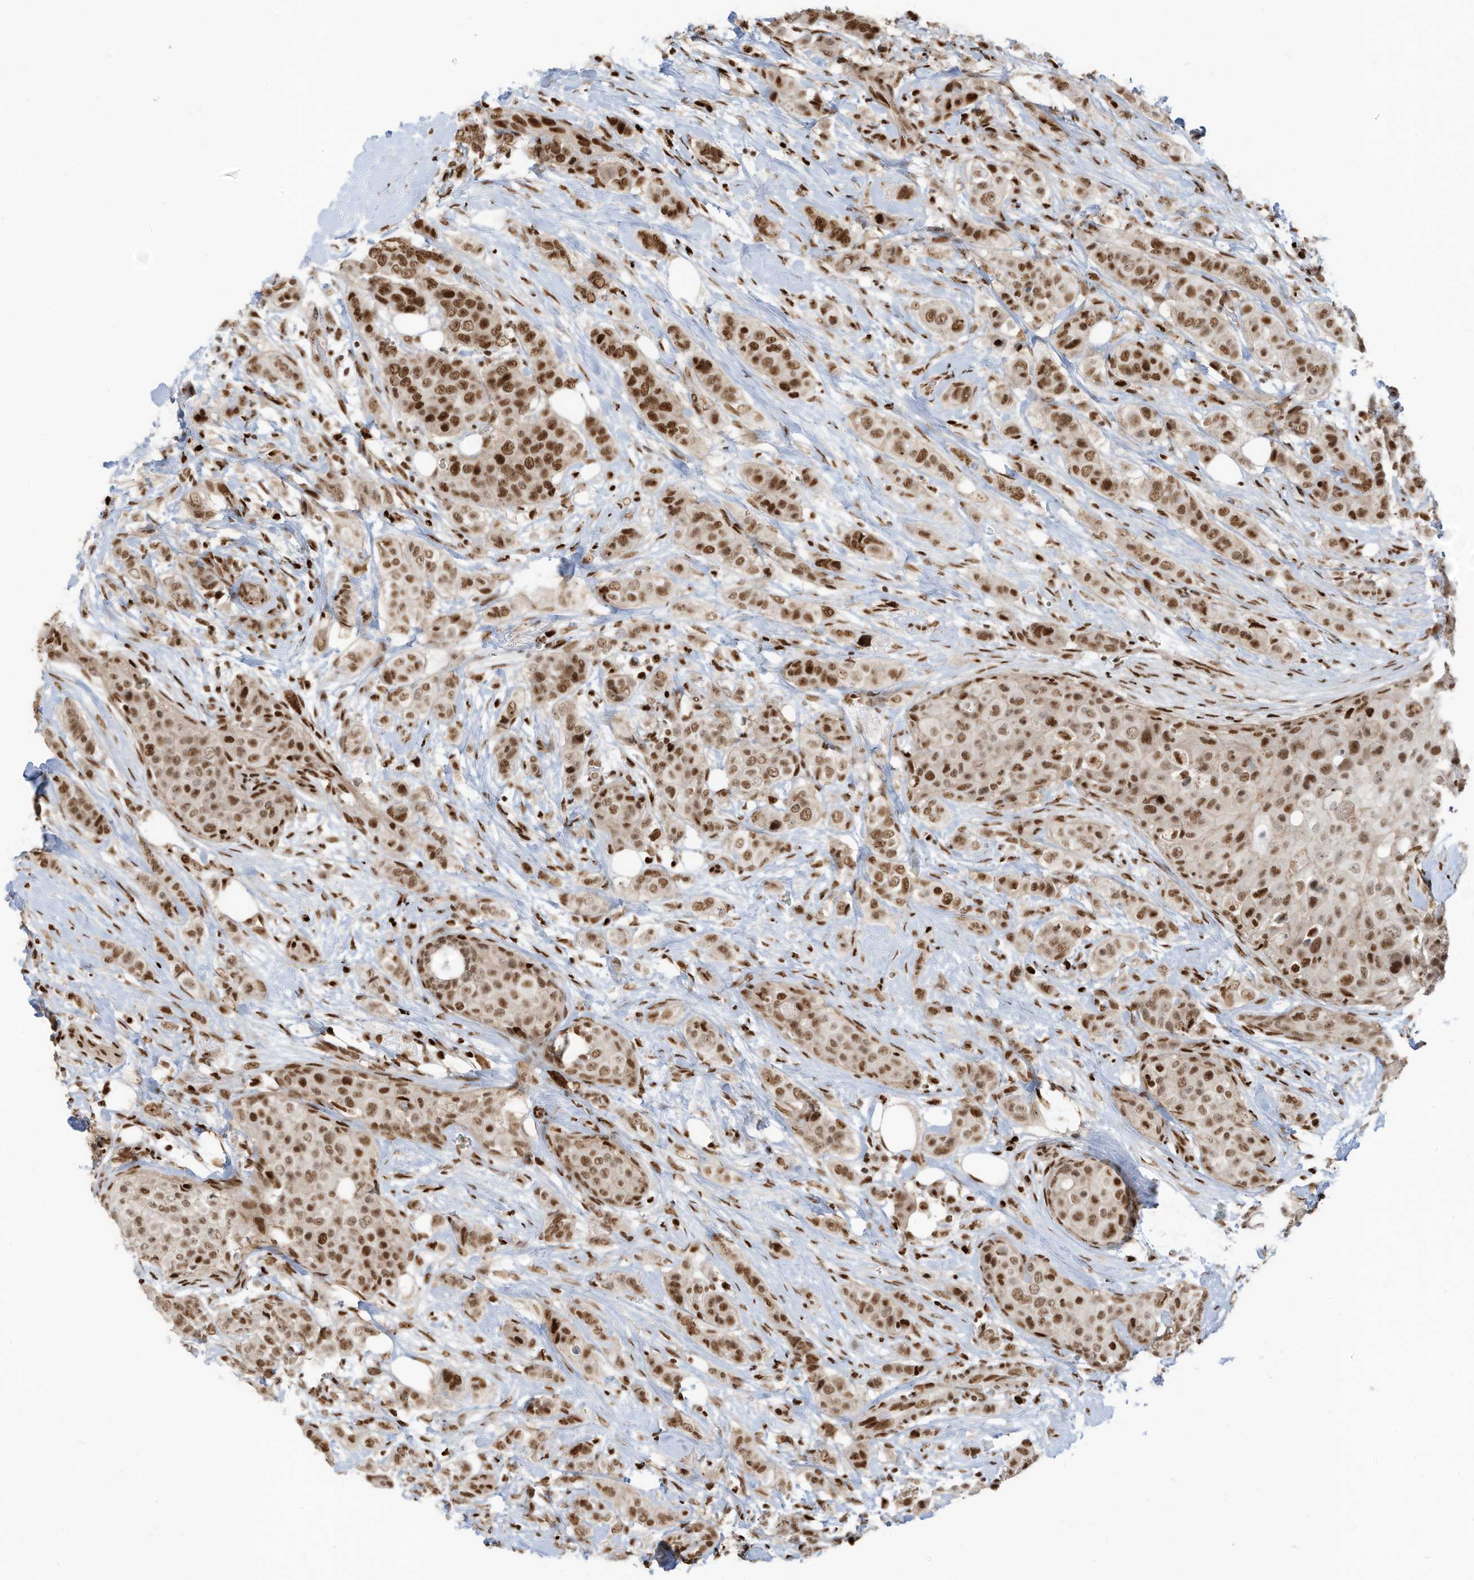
{"staining": {"intensity": "moderate", "quantity": ">75%", "location": "nuclear"}, "tissue": "breast cancer", "cell_type": "Tumor cells", "image_type": "cancer", "snomed": [{"axis": "morphology", "description": "Lobular carcinoma"}, {"axis": "topography", "description": "Breast"}], "caption": "Human lobular carcinoma (breast) stained with a protein marker demonstrates moderate staining in tumor cells.", "gene": "SAMD15", "patient": {"sex": "female", "age": 51}}